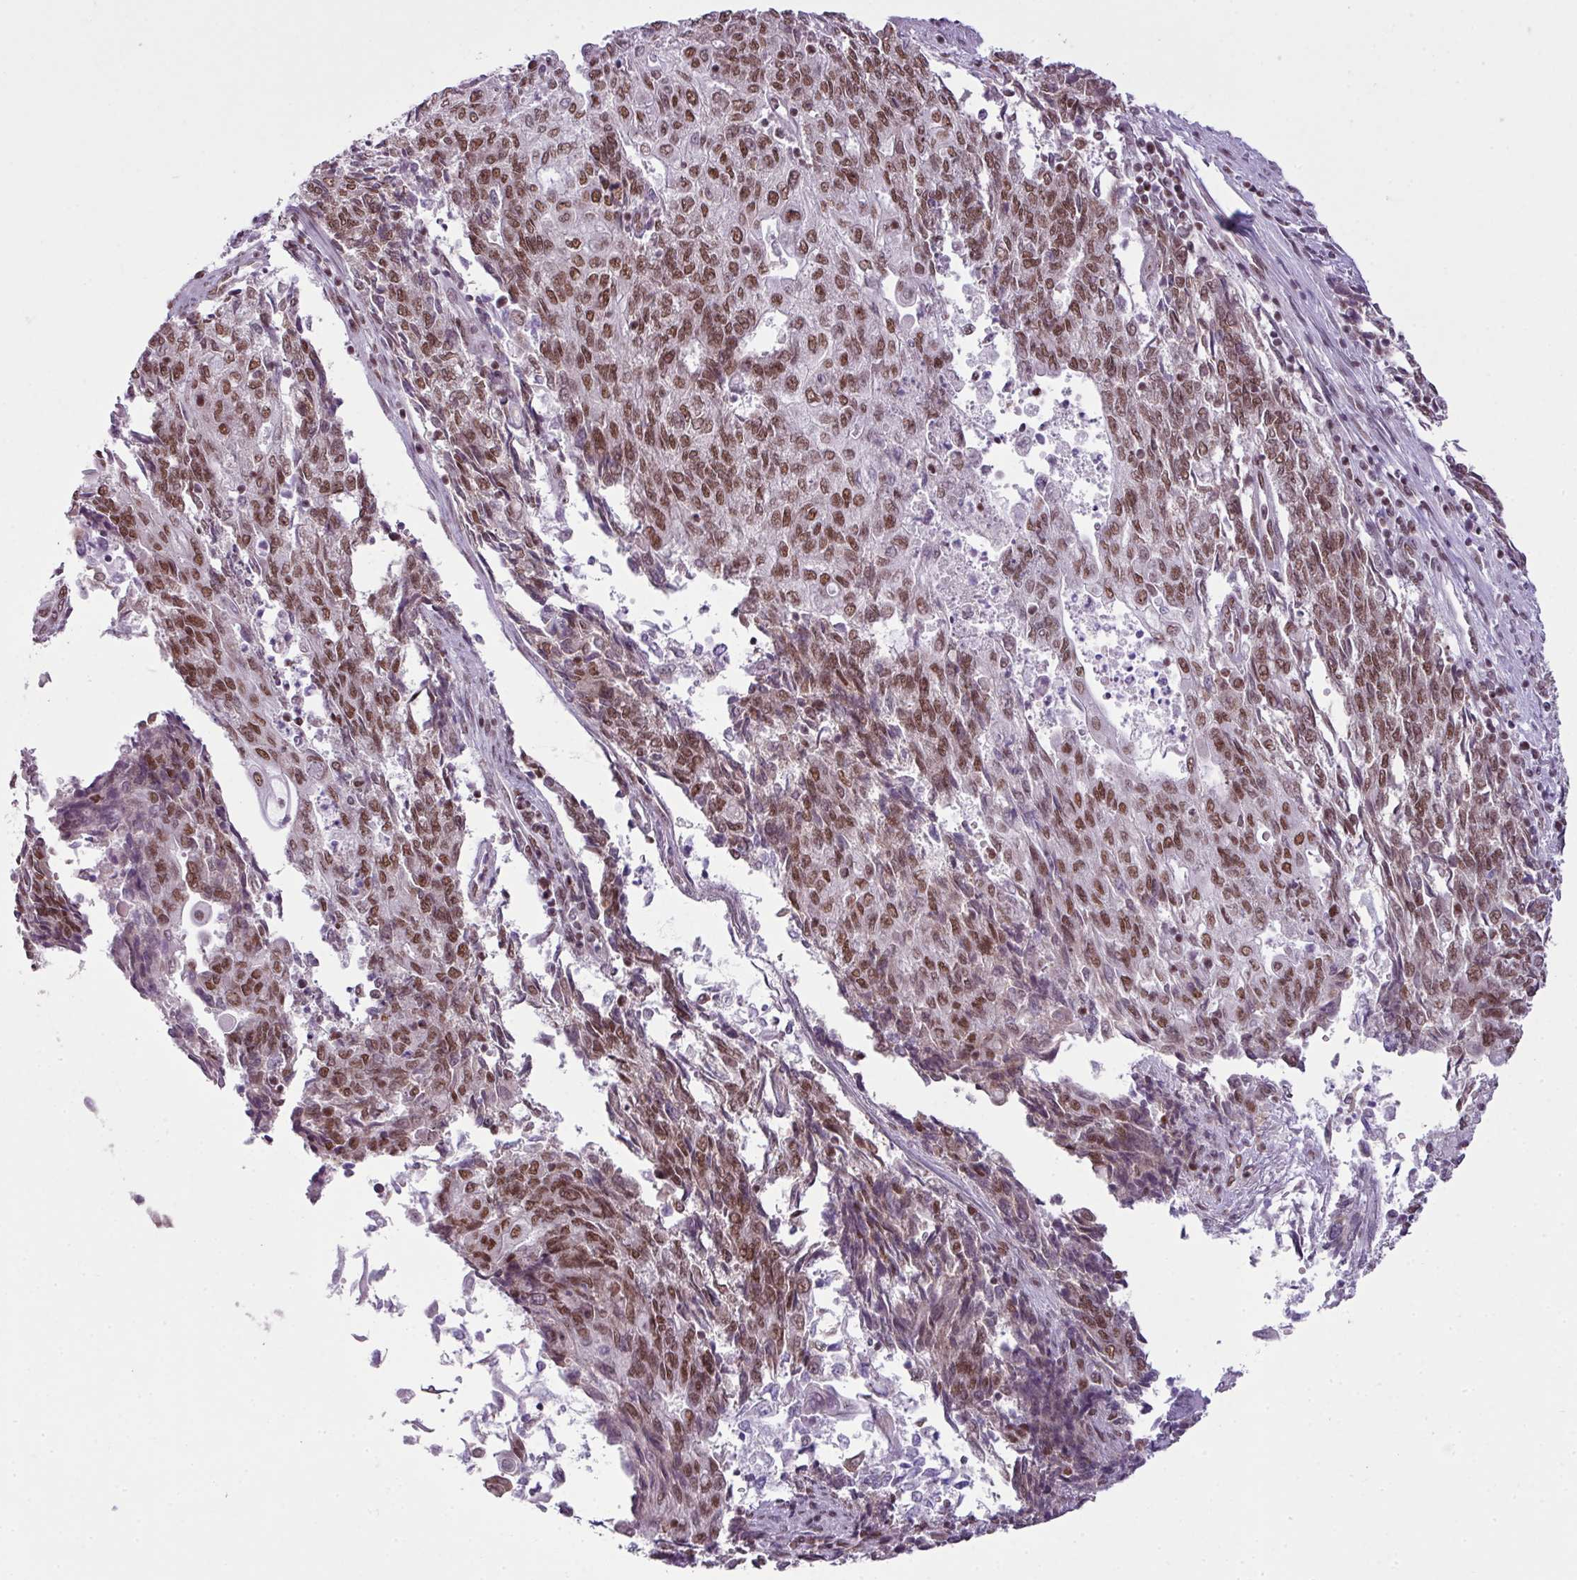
{"staining": {"intensity": "moderate", "quantity": ">75%", "location": "nuclear"}, "tissue": "endometrial cancer", "cell_type": "Tumor cells", "image_type": "cancer", "snomed": [{"axis": "morphology", "description": "Adenocarcinoma, NOS"}, {"axis": "topography", "description": "Endometrium"}], "caption": "A photomicrograph of human adenocarcinoma (endometrial) stained for a protein demonstrates moderate nuclear brown staining in tumor cells.", "gene": "ARL6IP4", "patient": {"sex": "female", "age": 54}}